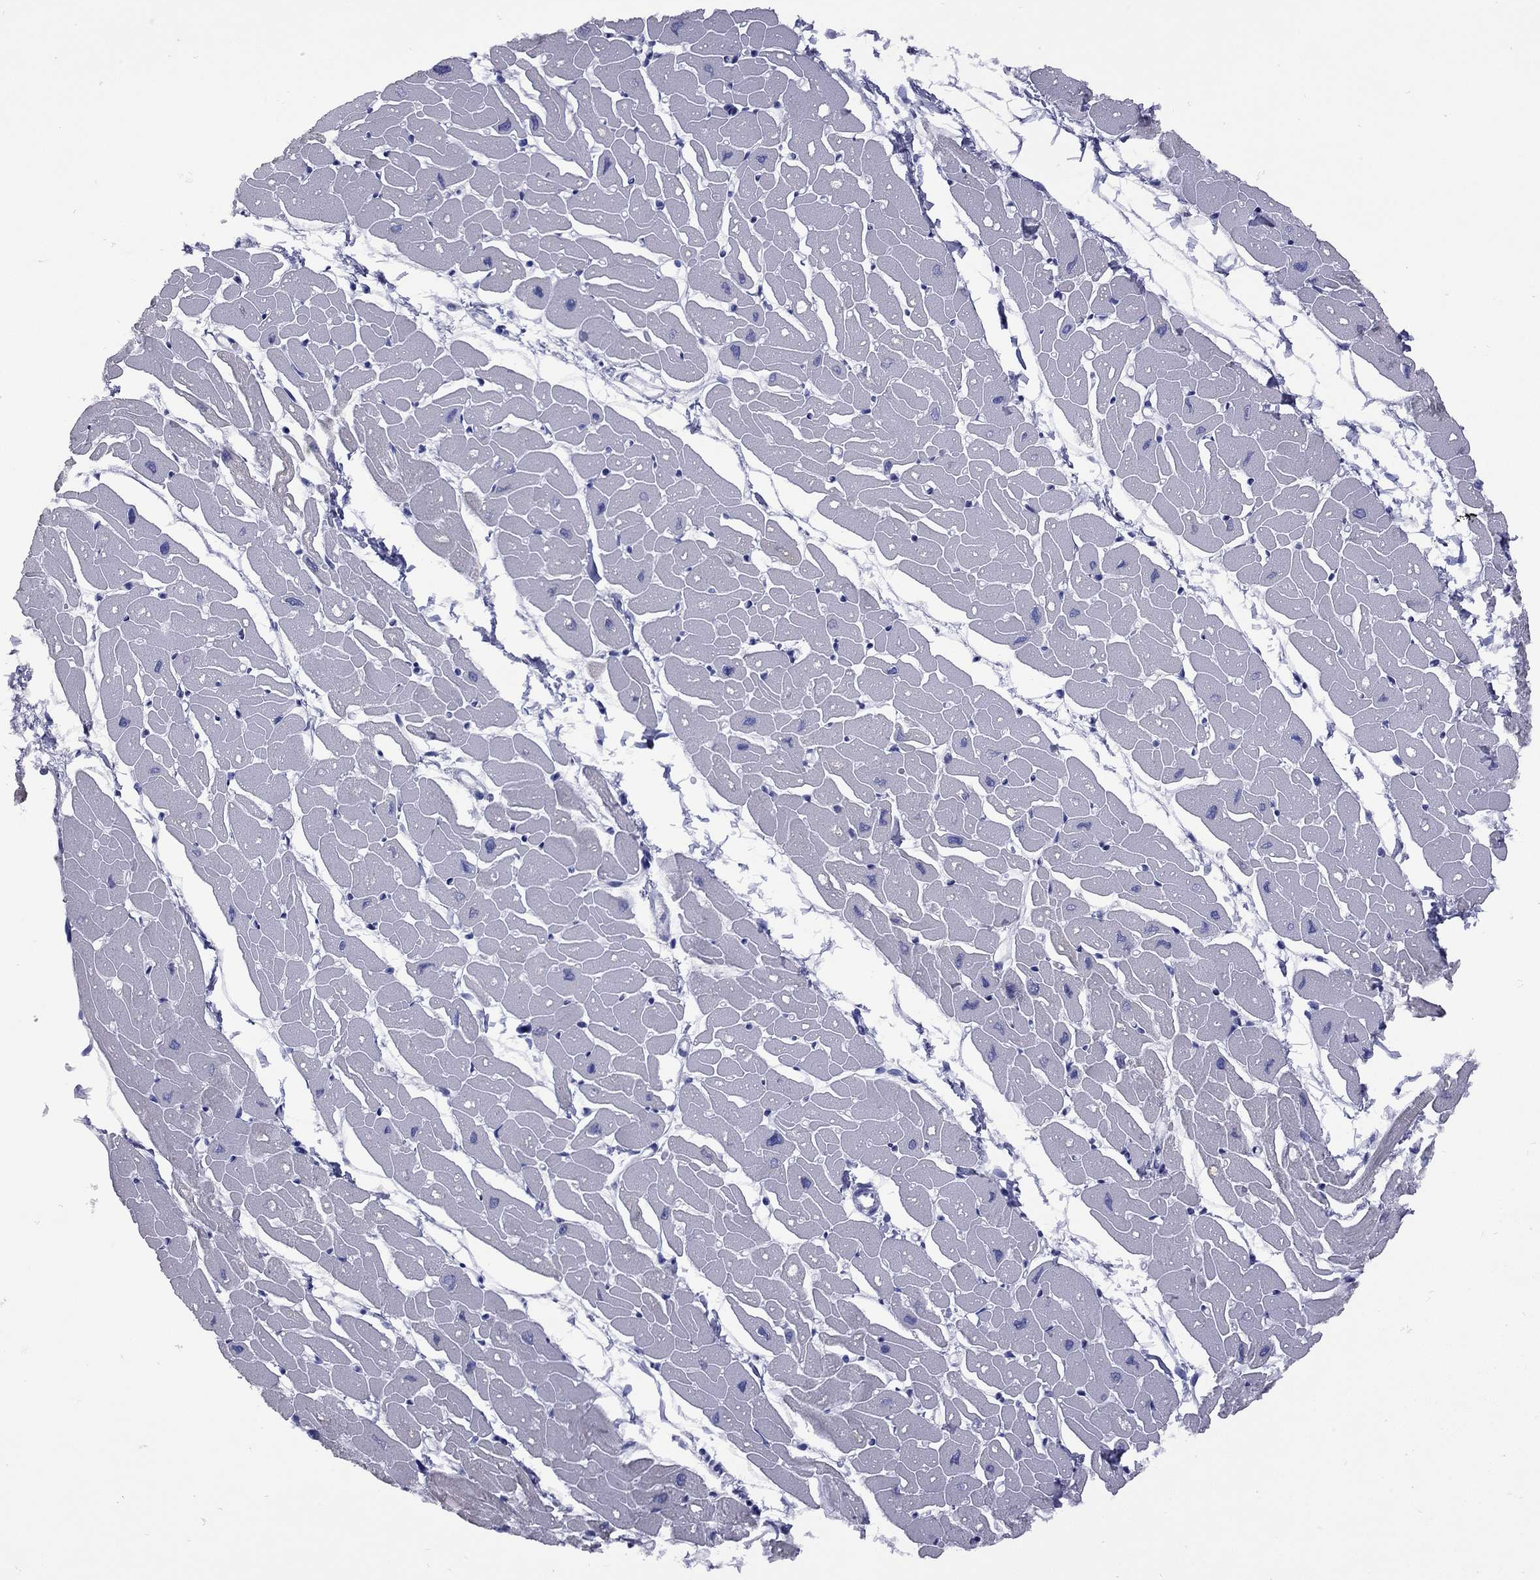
{"staining": {"intensity": "moderate", "quantity": "<25%", "location": "cytoplasmic/membranous"}, "tissue": "heart muscle", "cell_type": "Cardiomyocytes", "image_type": "normal", "snomed": [{"axis": "morphology", "description": "Normal tissue, NOS"}, {"axis": "topography", "description": "Heart"}], "caption": "Moderate cytoplasmic/membranous staining is seen in about <25% of cardiomyocytes in normal heart muscle. (DAB (3,3'-diaminobenzidine) IHC, brown staining for protein, blue staining for nuclei).", "gene": "EPPIN", "patient": {"sex": "male", "age": 57}}